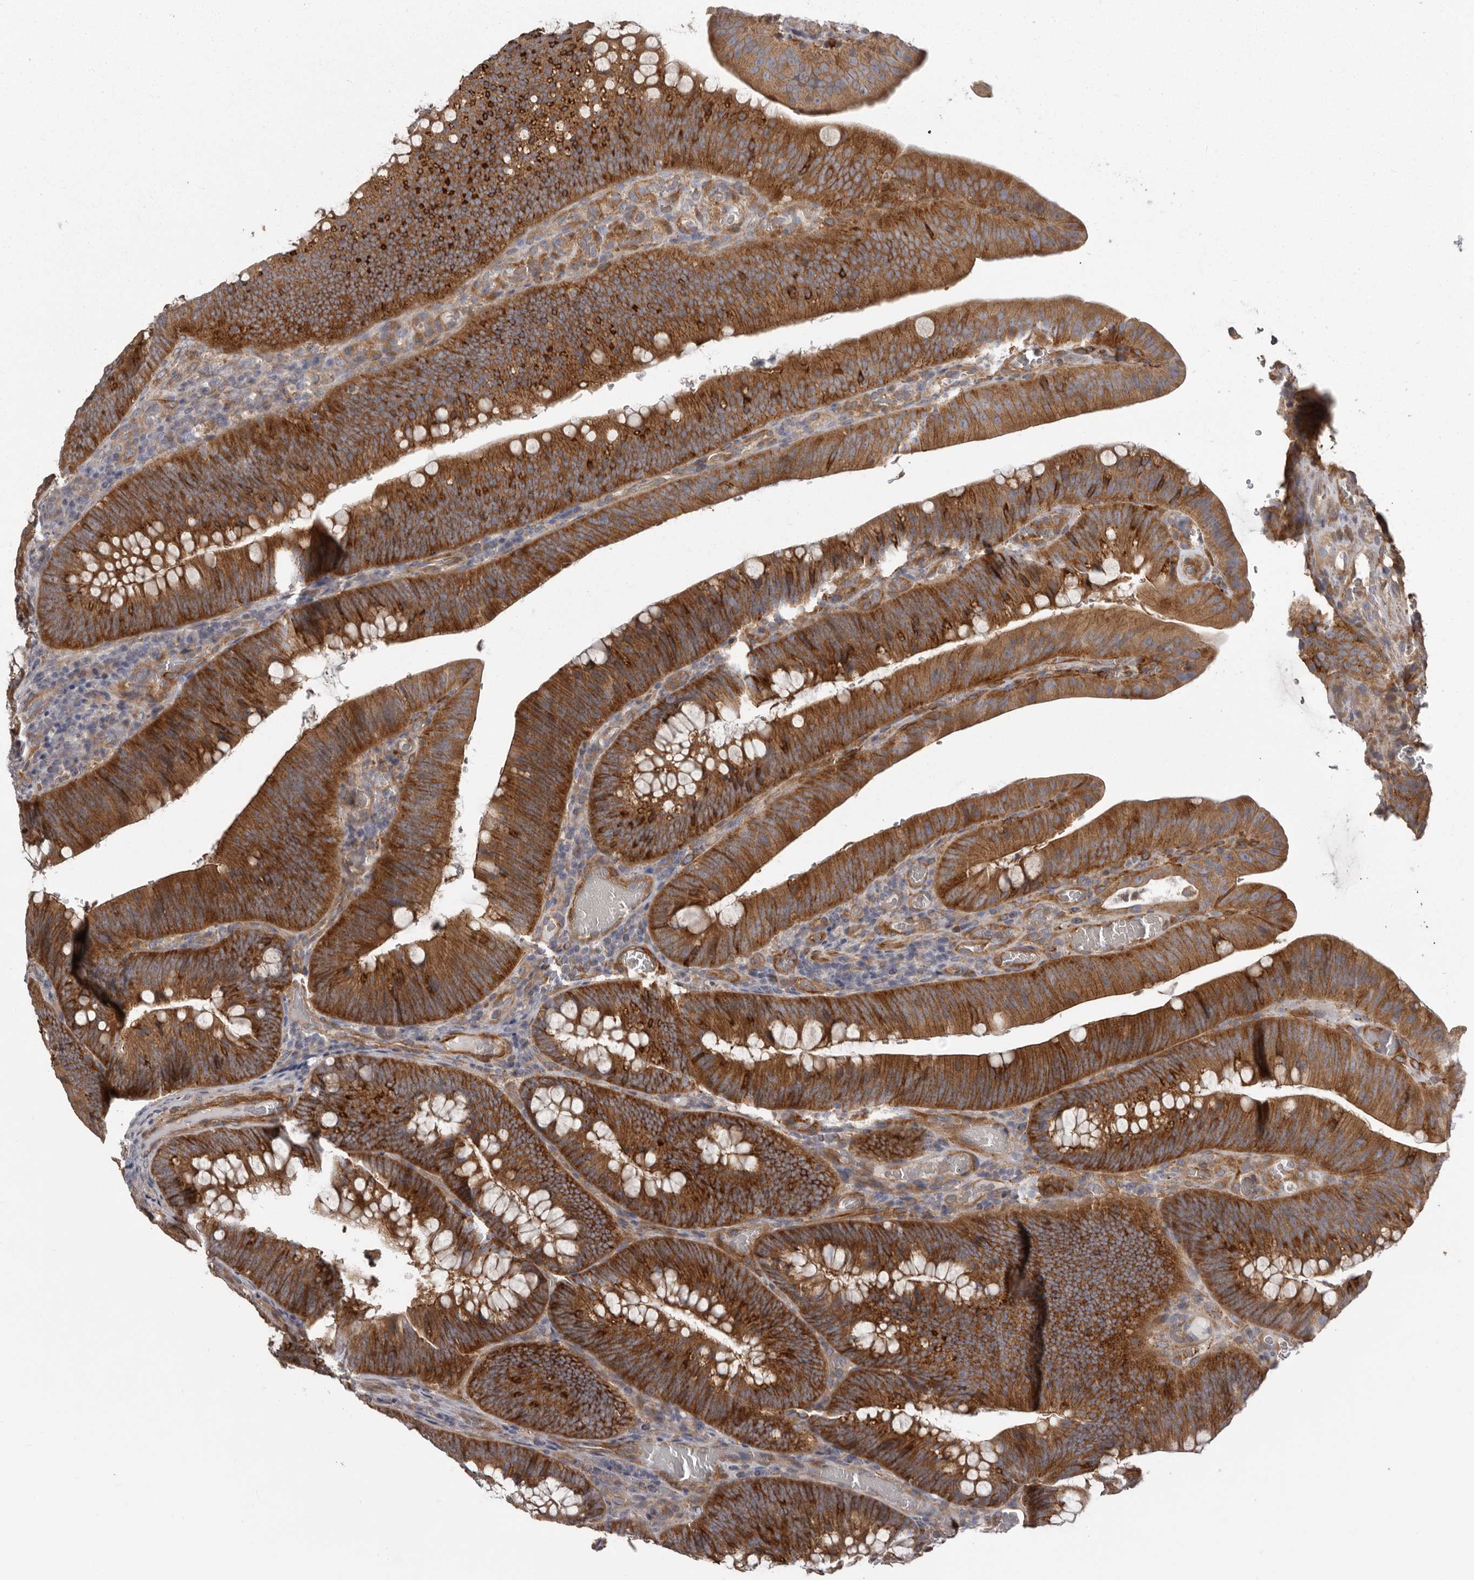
{"staining": {"intensity": "strong", "quantity": ">75%", "location": "cytoplasmic/membranous"}, "tissue": "colorectal cancer", "cell_type": "Tumor cells", "image_type": "cancer", "snomed": [{"axis": "morphology", "description": "Normal tissue, NOS"}, {"axis": "topography", "description": "Colon"}], "caption": "Immunohistochemistry staining of colorectal cancer, which shows high levels of strong cytoplasmic/membranous staining in approximately >75% of tumor cells indicating strong cytoplasmic/membranous protein staining. The staining was performed using DAB (3,3'-diaminobenzidine) (brown) for protein detection and nuclei were counterstained in hematoxylin (blue).", "gene": "ENAH", "patient": {"sex": "female", "age": 82}}